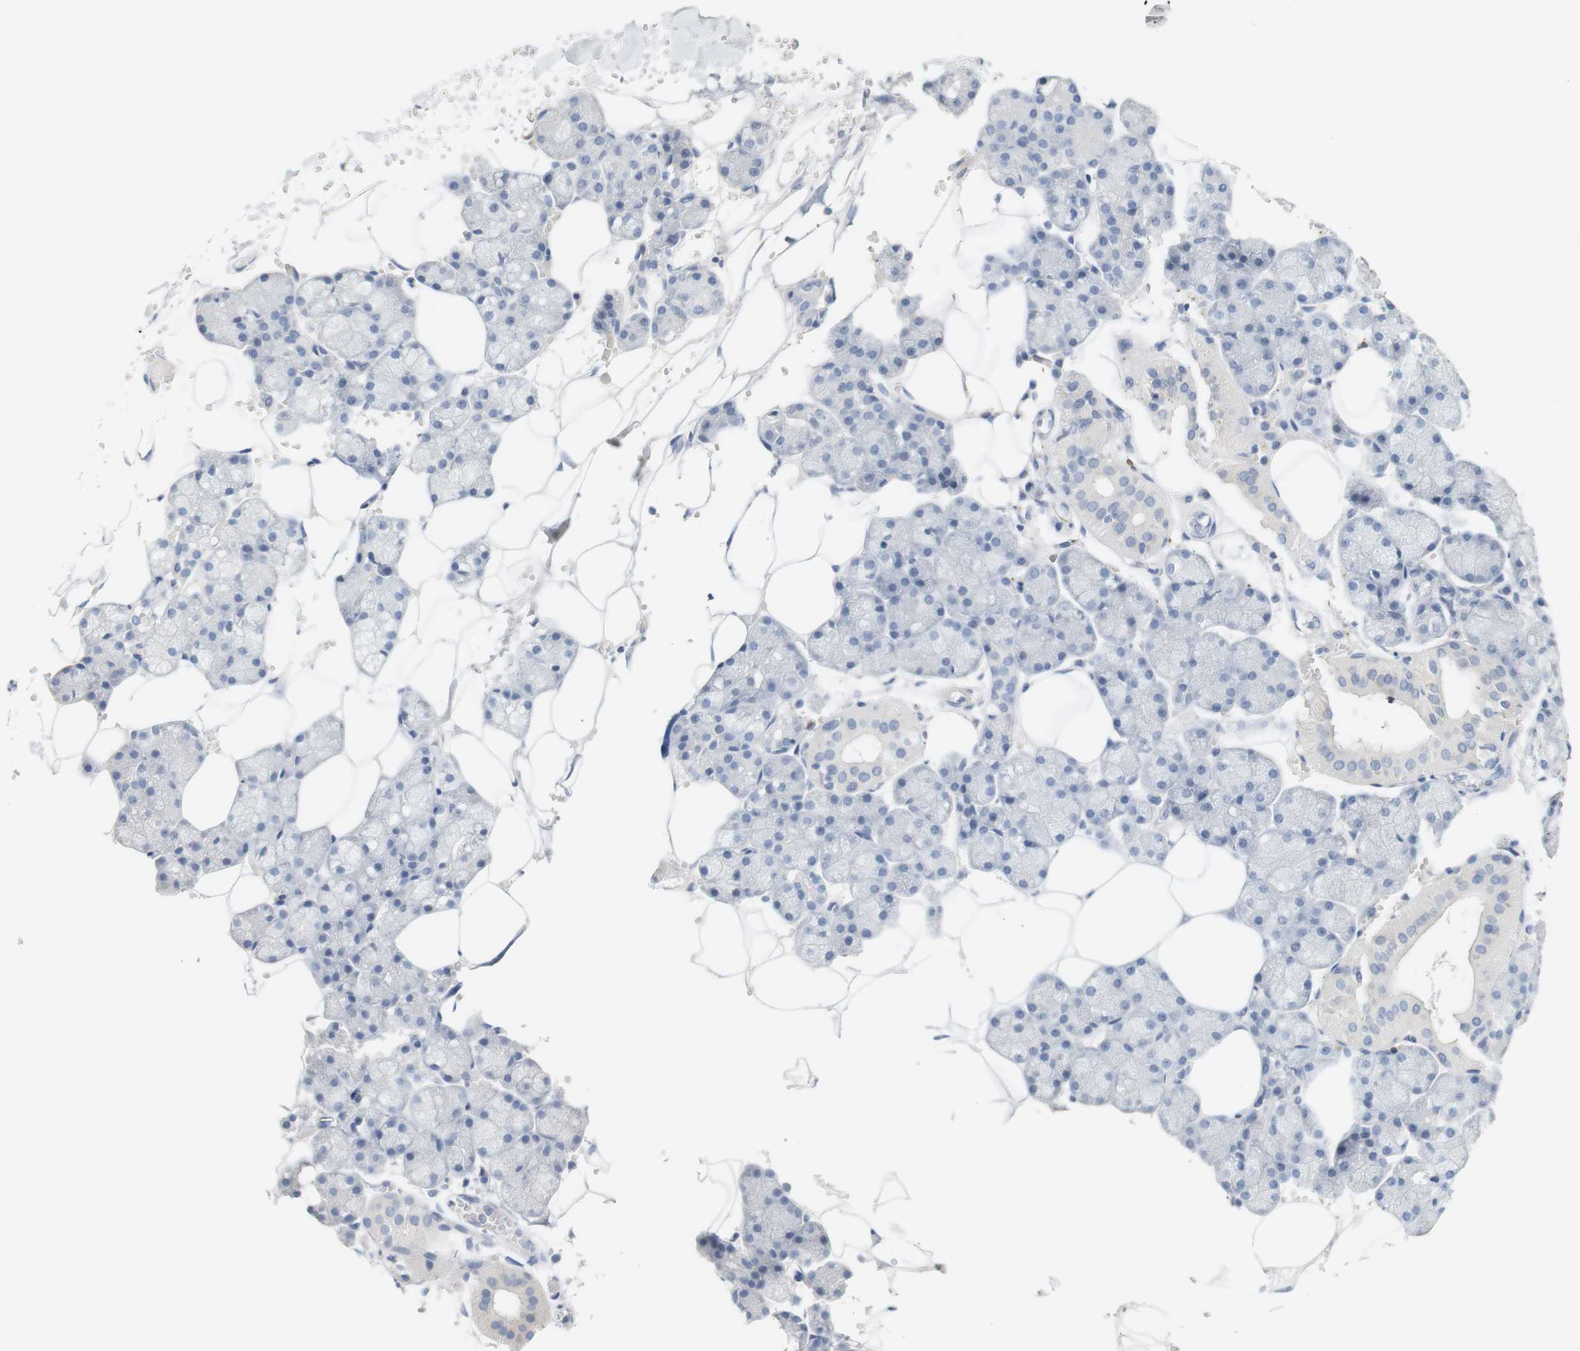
{"staining": {"intensity": "negative", "quantity": "none", "location": "none"}, "tissue": "salivary gland", "cell_type": "Glandular cells", "image_type": "normal", "snomed": [{"axis": "morphology", "description": "Normal tissue, NOS"}, {"axis": "topography", "description": "Salivary gland"}], "caption": "The histopathology image shows no significant positivity in glandular cells of salivary gland.", "gene": "RGS9", "patient": {"sex": "male", "age": 62}}